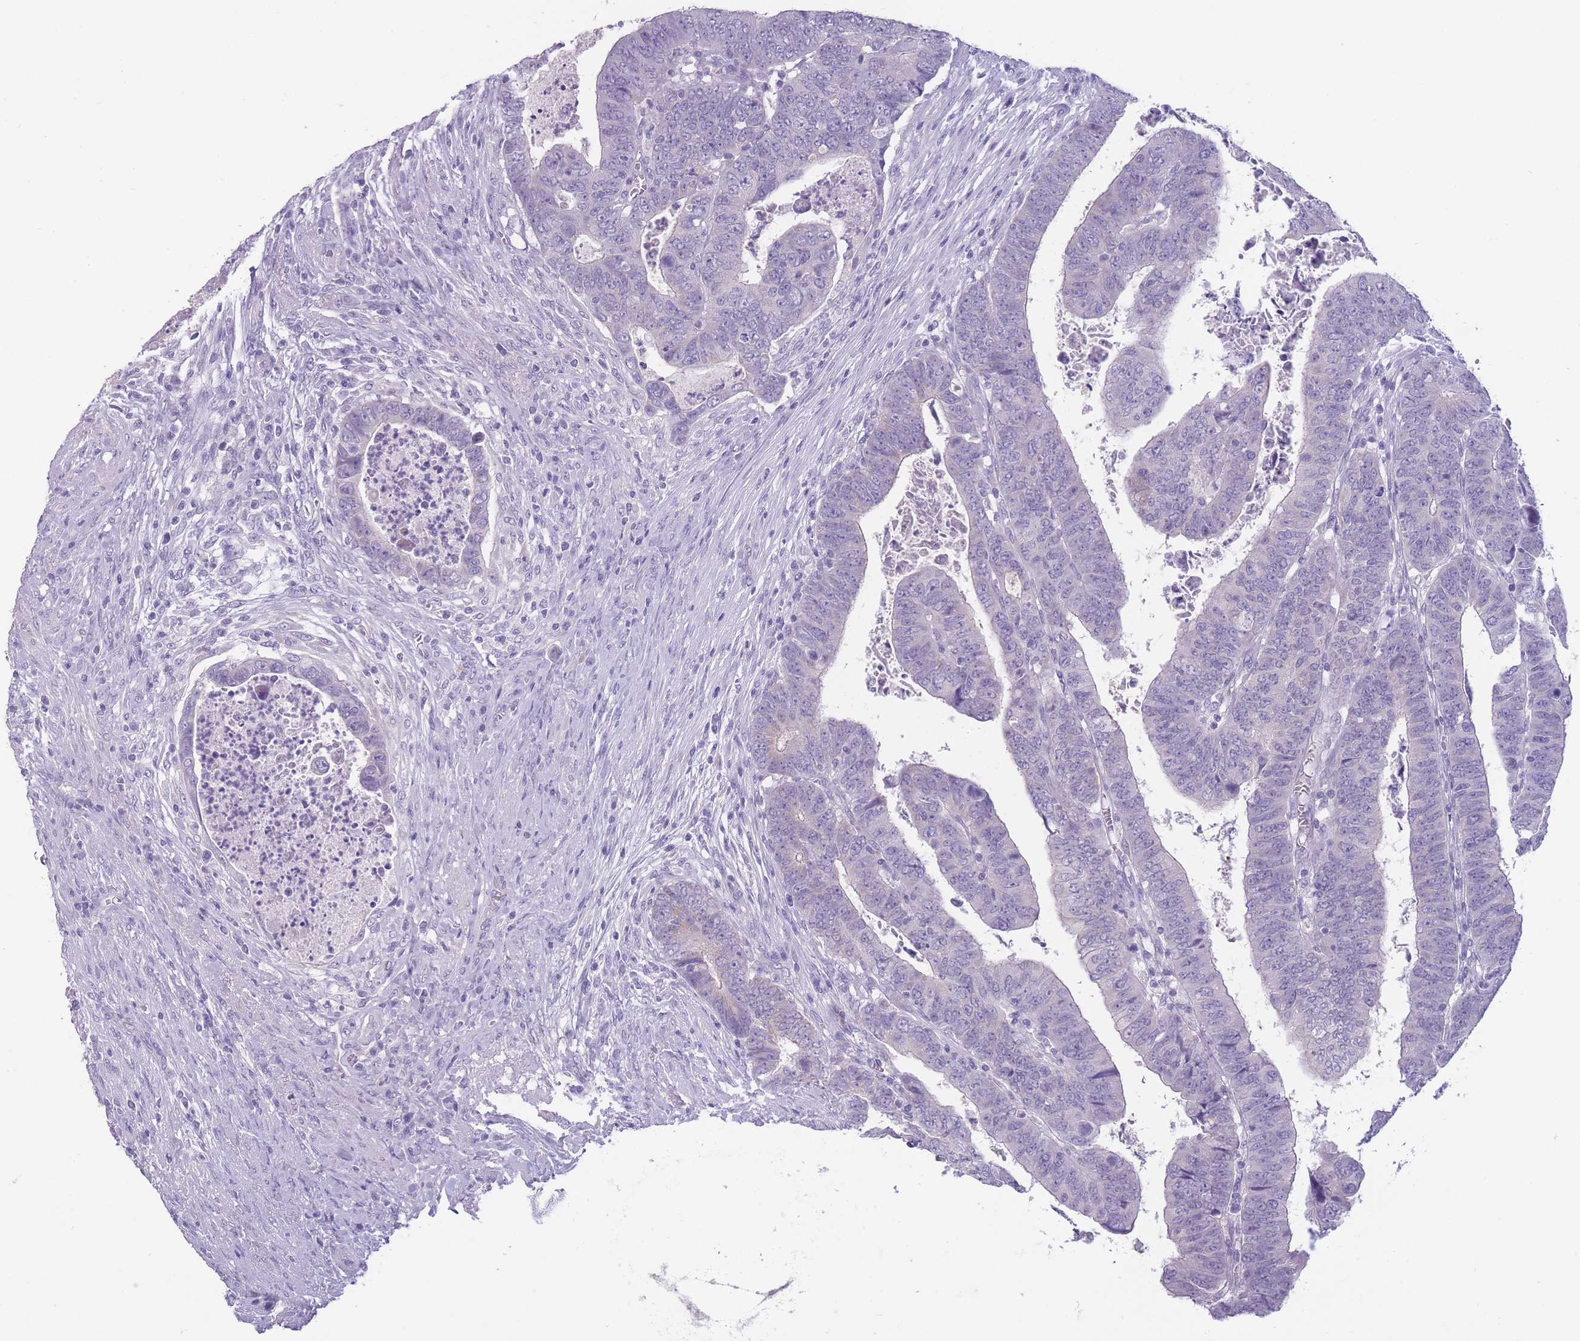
{"staining": {"intensity": "negative", "quantity": "none", "location": "none"}, "tissue": "colorectal cancer", "cell_type": "Tumor cells", "image_type": "cancer", "snomed": [{"axis": "morphology", "description": "Normal tissue, NOS"}, {"axis": "morphology", "description": "Adenocarcinoma, NOS"}, {"axis": "topography", "description": "Rectum"}], "caption": "High power microscopy micrograph of an immunohistochemistry histopathology image of colorectal cancer, revealing no significant staining in tumor cells.", "gene": "DCANP1", "patient": {"sex": "female", "age": 65}}